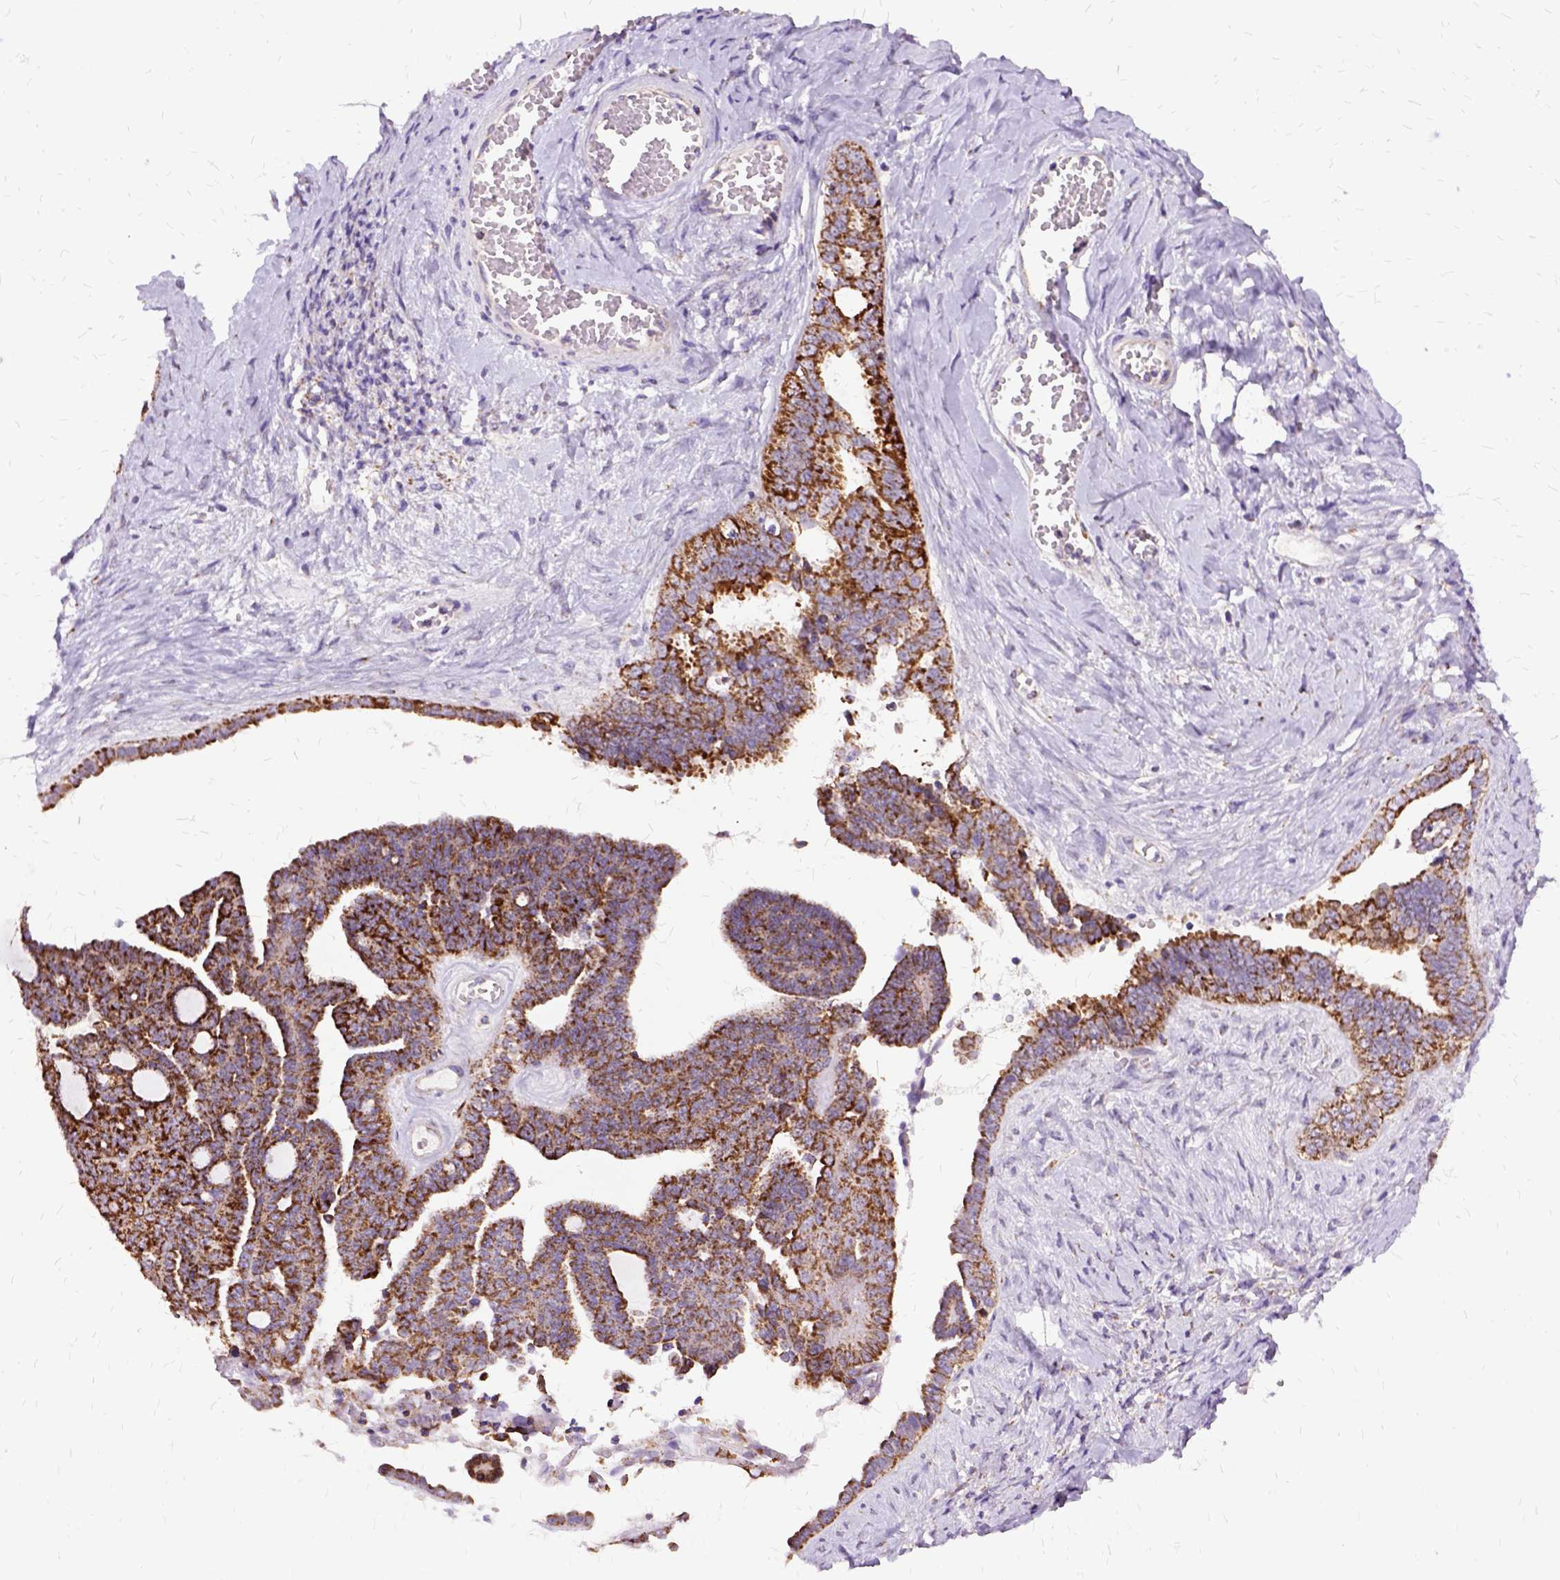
{"staining": {"intensity": "strong", "quantity": ">75%", "location": "cytoplasmic/membranous"}, "tissue": "ovarian cancer", "cell_type": "Tumor cells", "image_type": "cancer", "snomed": [{"axis": "morphology", "description": "Cystadenocarcinoma, serous, NOS"}, {"axis": "topography", "description": "Ovary"}], "caption": "A micrograph showing strong cytoplasmic/membranous expression in approximately >75% of tumor cells in serous cystadenocarcinoma (ovarian), as visualized by brown immunohistochemical staining.", "gene": "OXCT1", "patient": {"sex": "female", "age": 71}}